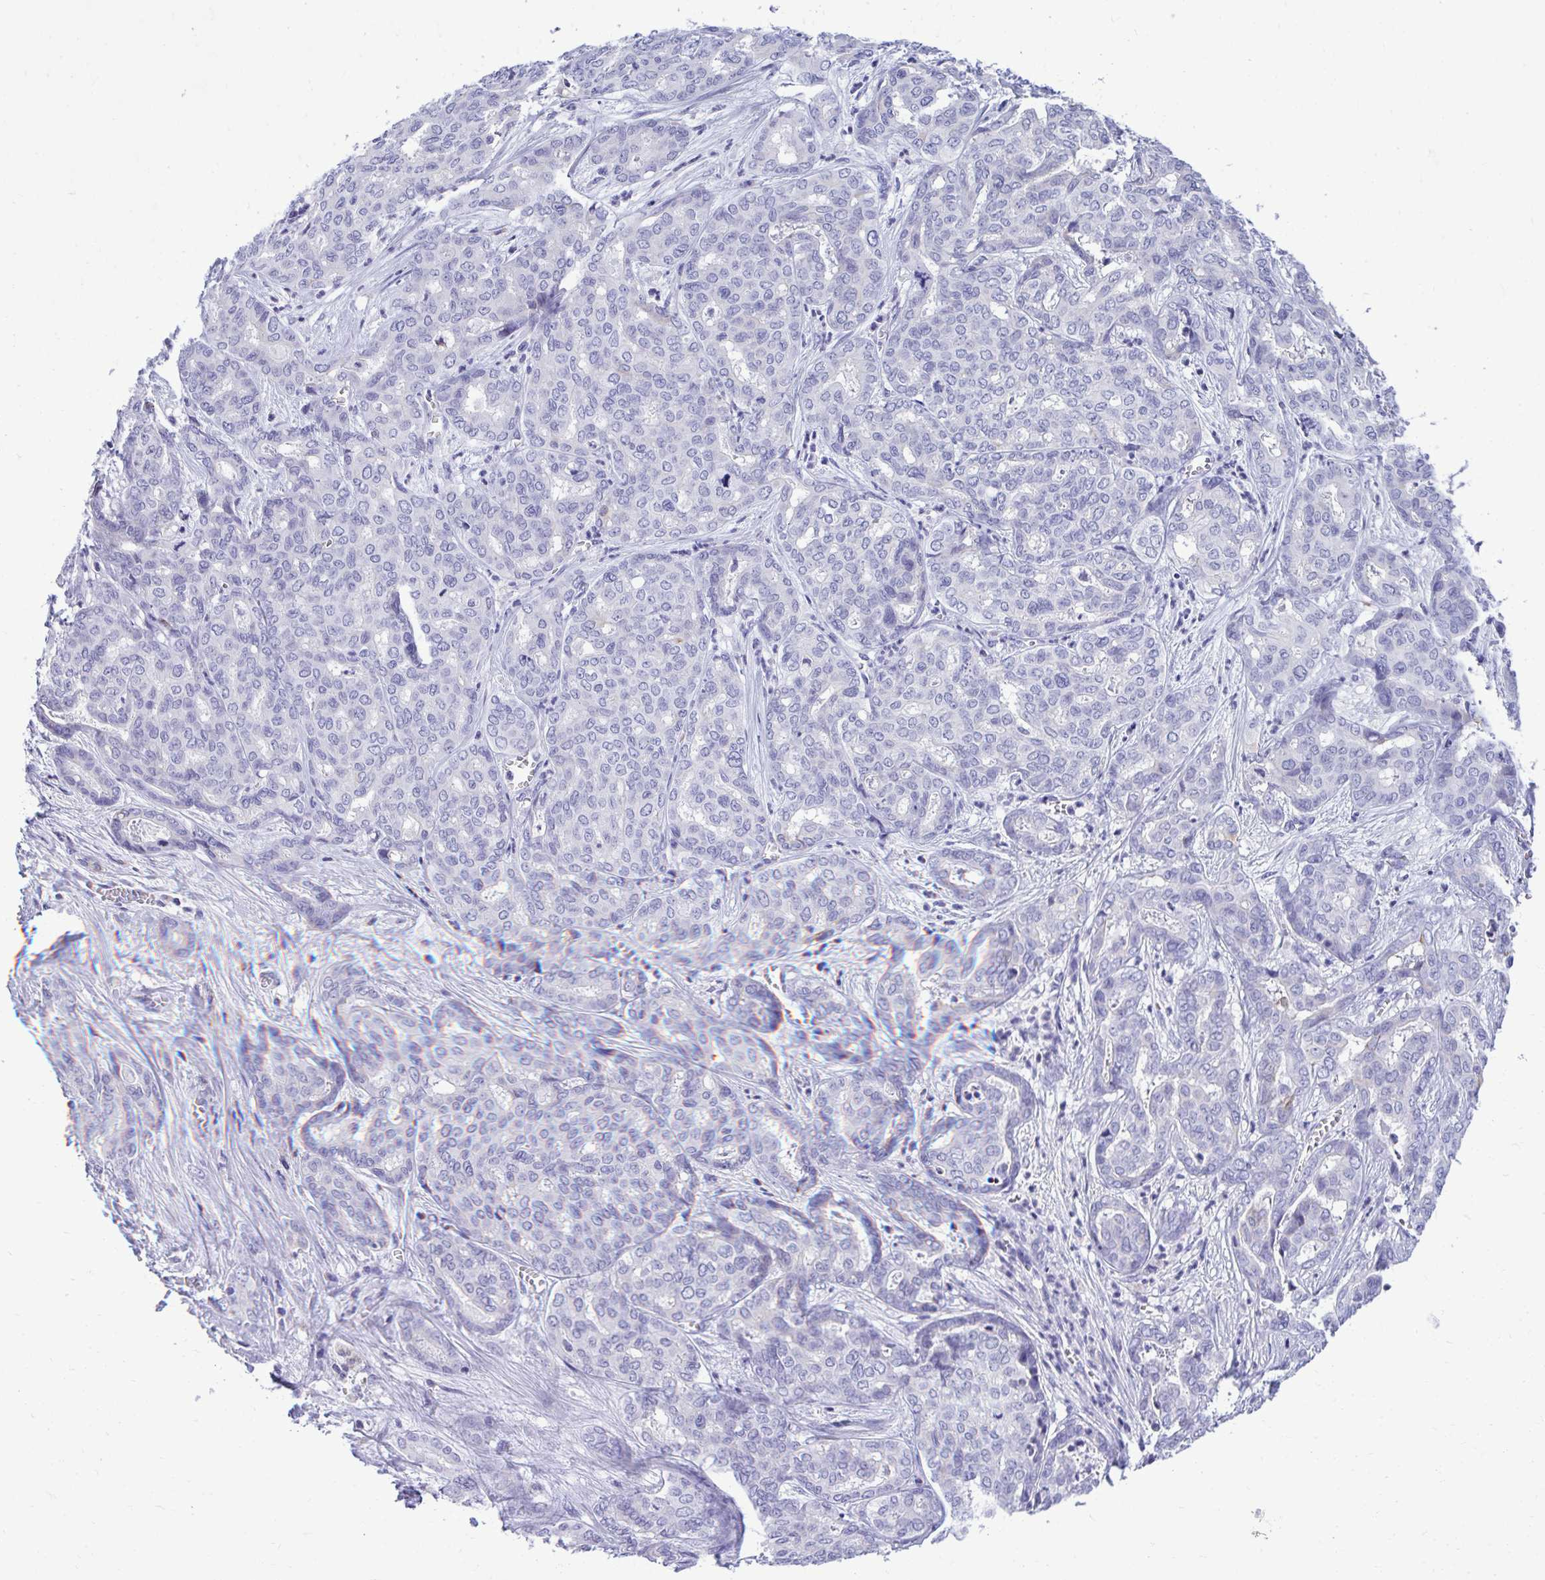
{"staining": {"intensity": "negative", "quantity": "none", "location": "none"}, "tissue": "liver cancer", "cell_type": "Tumor cells", "image_type": "cancer", "snomed": [{"axis": "morphology", "description": "Cholangiocarcinoma"}, {"axis": "topography", "description": "Liver"}], "caption": "Tumor cells show no significant staining in cholangiocarcinoma (liver).", "gene": "AIG1", "patient": {"sex": "female", "age": 64}}